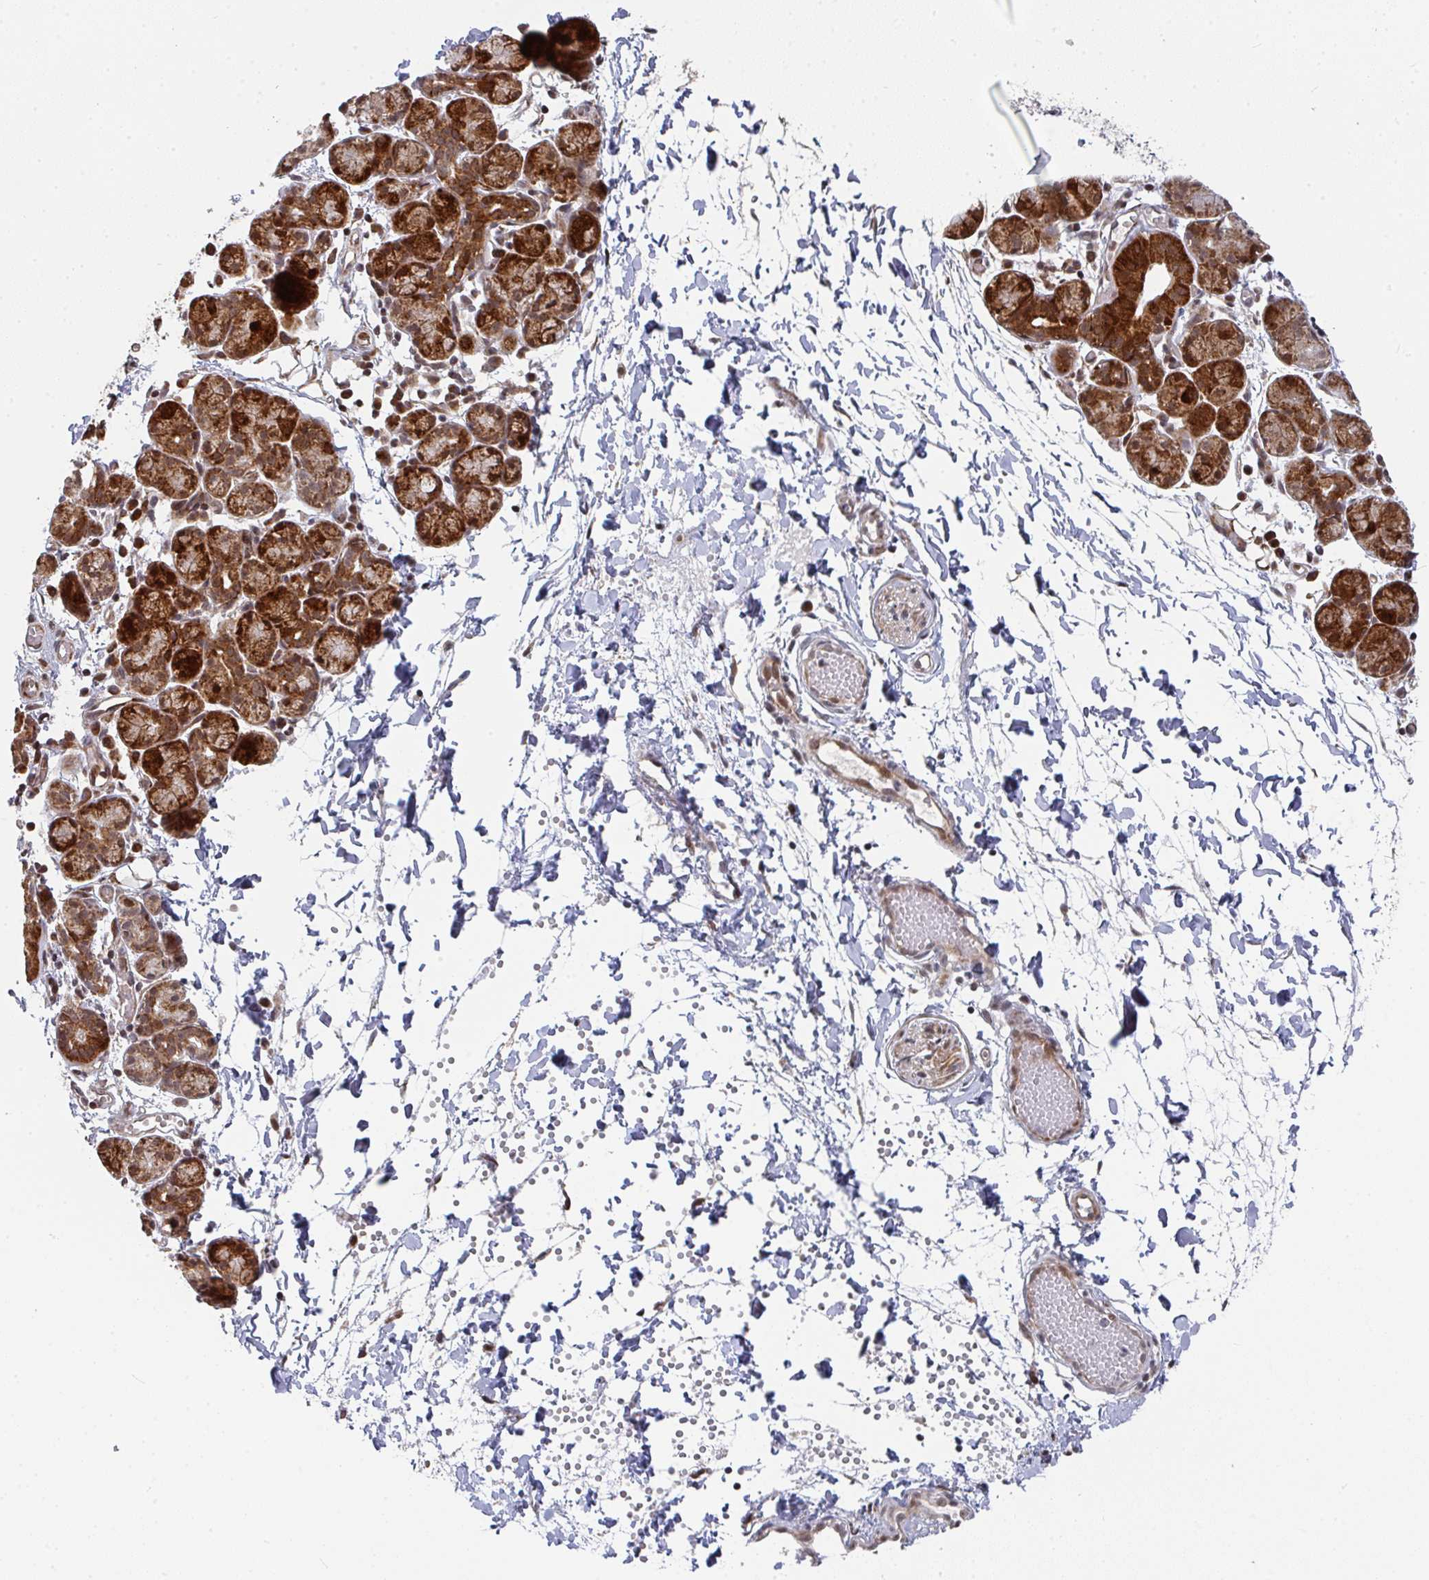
{"staining": {"intensity": "strong", "quantity": "25%-75%", "location": "cytoplasmic/membranous"}, "tissue": "salivary gland", "cell_type": "Glandular cells", "image_type": "normal", "snomed": [{"axis": "morphology", "description": "Normal tissue, NOS"}, {"axis": "morphology", "description": "Inflammation, NOS"}, {"axis": "topography", "description": "Lymph node"}, {"axis": "topography", "description": "Salivary gland"}], "caption": "Immunohistochemistry micrograph of unremarkable salivary gland: salivary gland stained using immunohistochemistry (IHC) shows high levels of strong protein expression localized specifically in the cytoplasmic/membranous of glandular cells, appearing as a cytoplasmic/membranous brown color.", "gene": "RBBP5", "patient": {"sex": "male", "age": 3}}